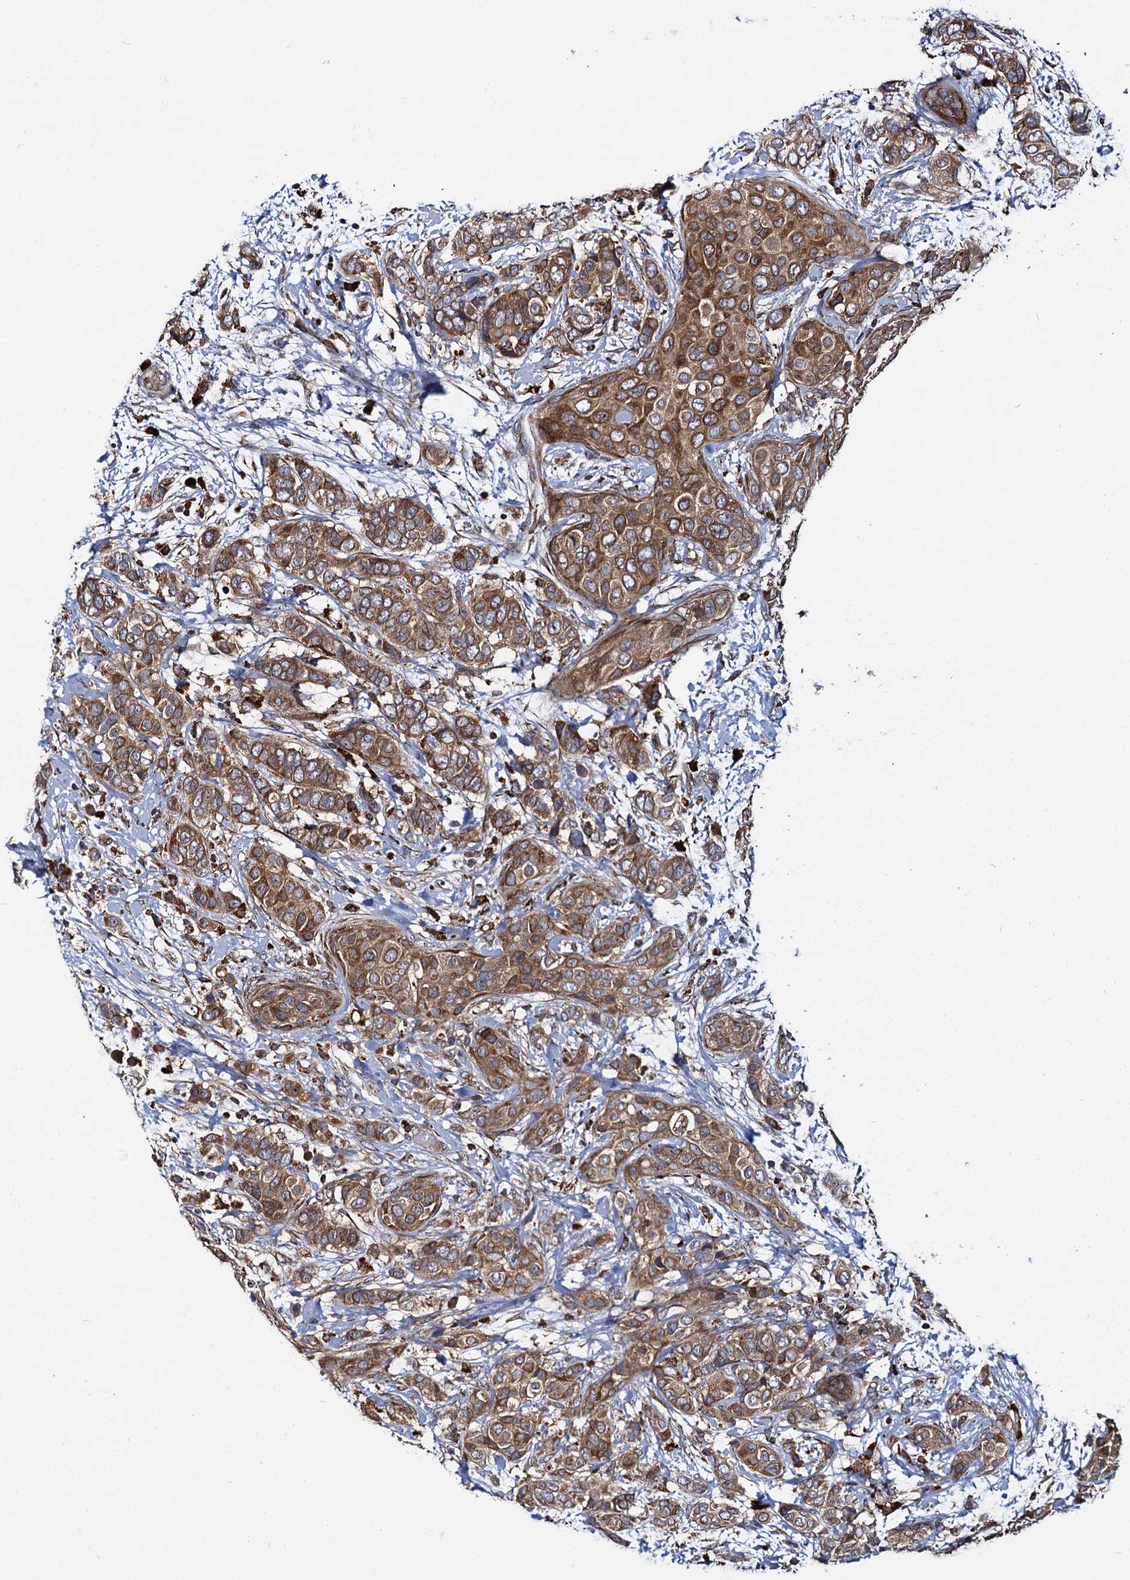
{"staining": {"intensity": "moderate", "quantity": ">75%", "location": "cytoplasmic/membranous"}, "tissue": "breast cancer", "cell_type": "Tumor cells", "image_type": "cancer", "snomed": [{"axis": "morphology", "description": "Lobular carcinoma"}, {"axis": "topography", "description": "Breast"}], "caption": "Immunohistochemical staining of lobular carcinoma (breast) displays medium levels of moderate cytoplasmic/membranous positivity in approximately >75% of tumor cells.", "gene": "UFM1", "patient": {"sex": "female", "age": 51}}